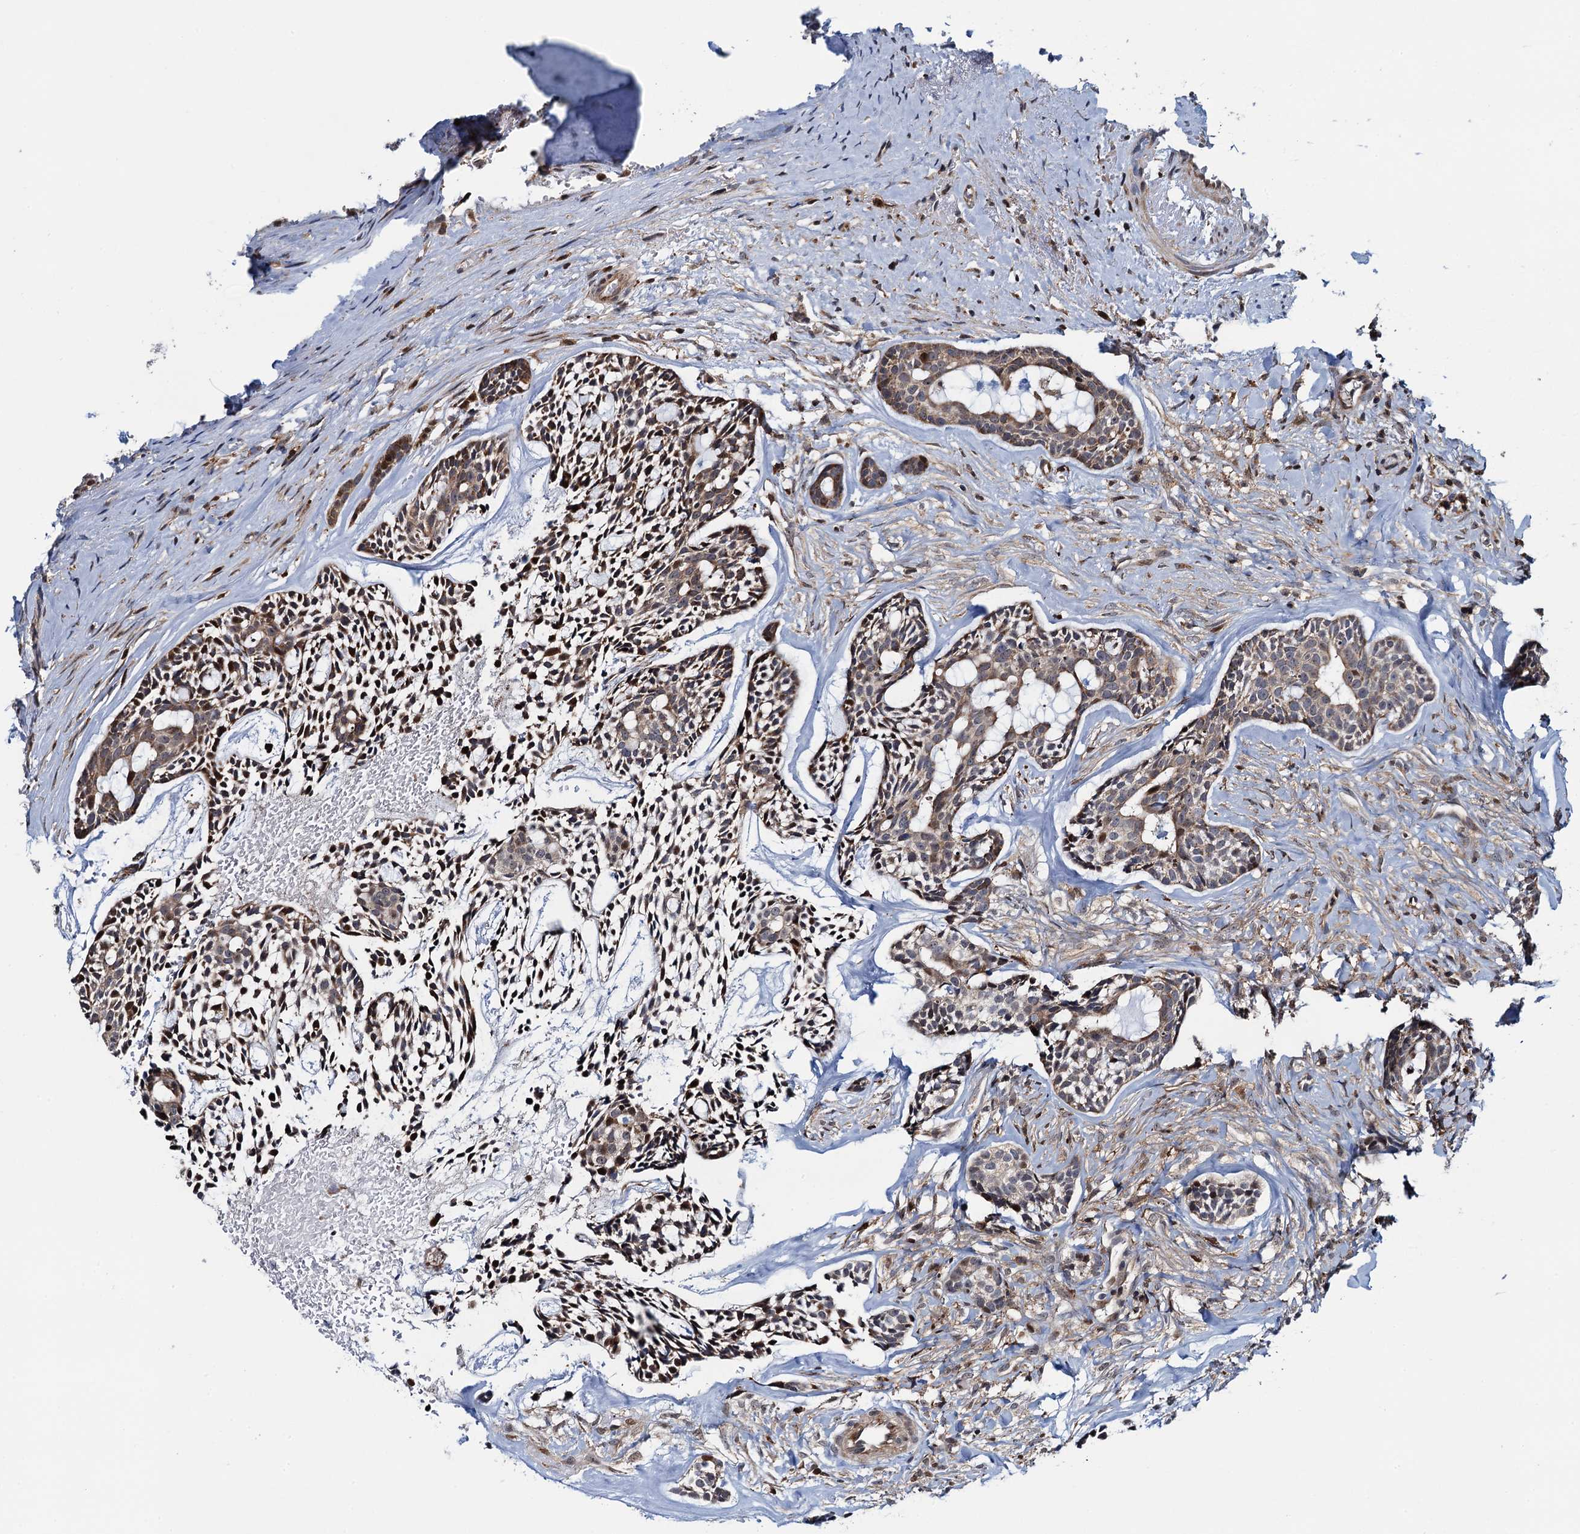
{"staining": {"intensity": "weak", "quantity": ">75%", "location": "cytoplasmic/membranous"}, "tissue": "head and neck cancer", "cell_type": "Tumor cells", "image_type": "cancer", "snomed": [{"axis": "morphology", "description": "Adenocarcinoma, NOS"}, {"axis": "topography", "description": "Subcutis"}, {"axis": "topography", "description": "Head-Neck"}], "caption": "DAB immunohistochemical staining of head and neck cancer (adenocarcinoma) demonstrates weak cytoplasmic/membranous protein expression in approximately >75% of tumor cells.", "gene": "CCDC102A", "patient": {"sex": "female", "age": 73}}